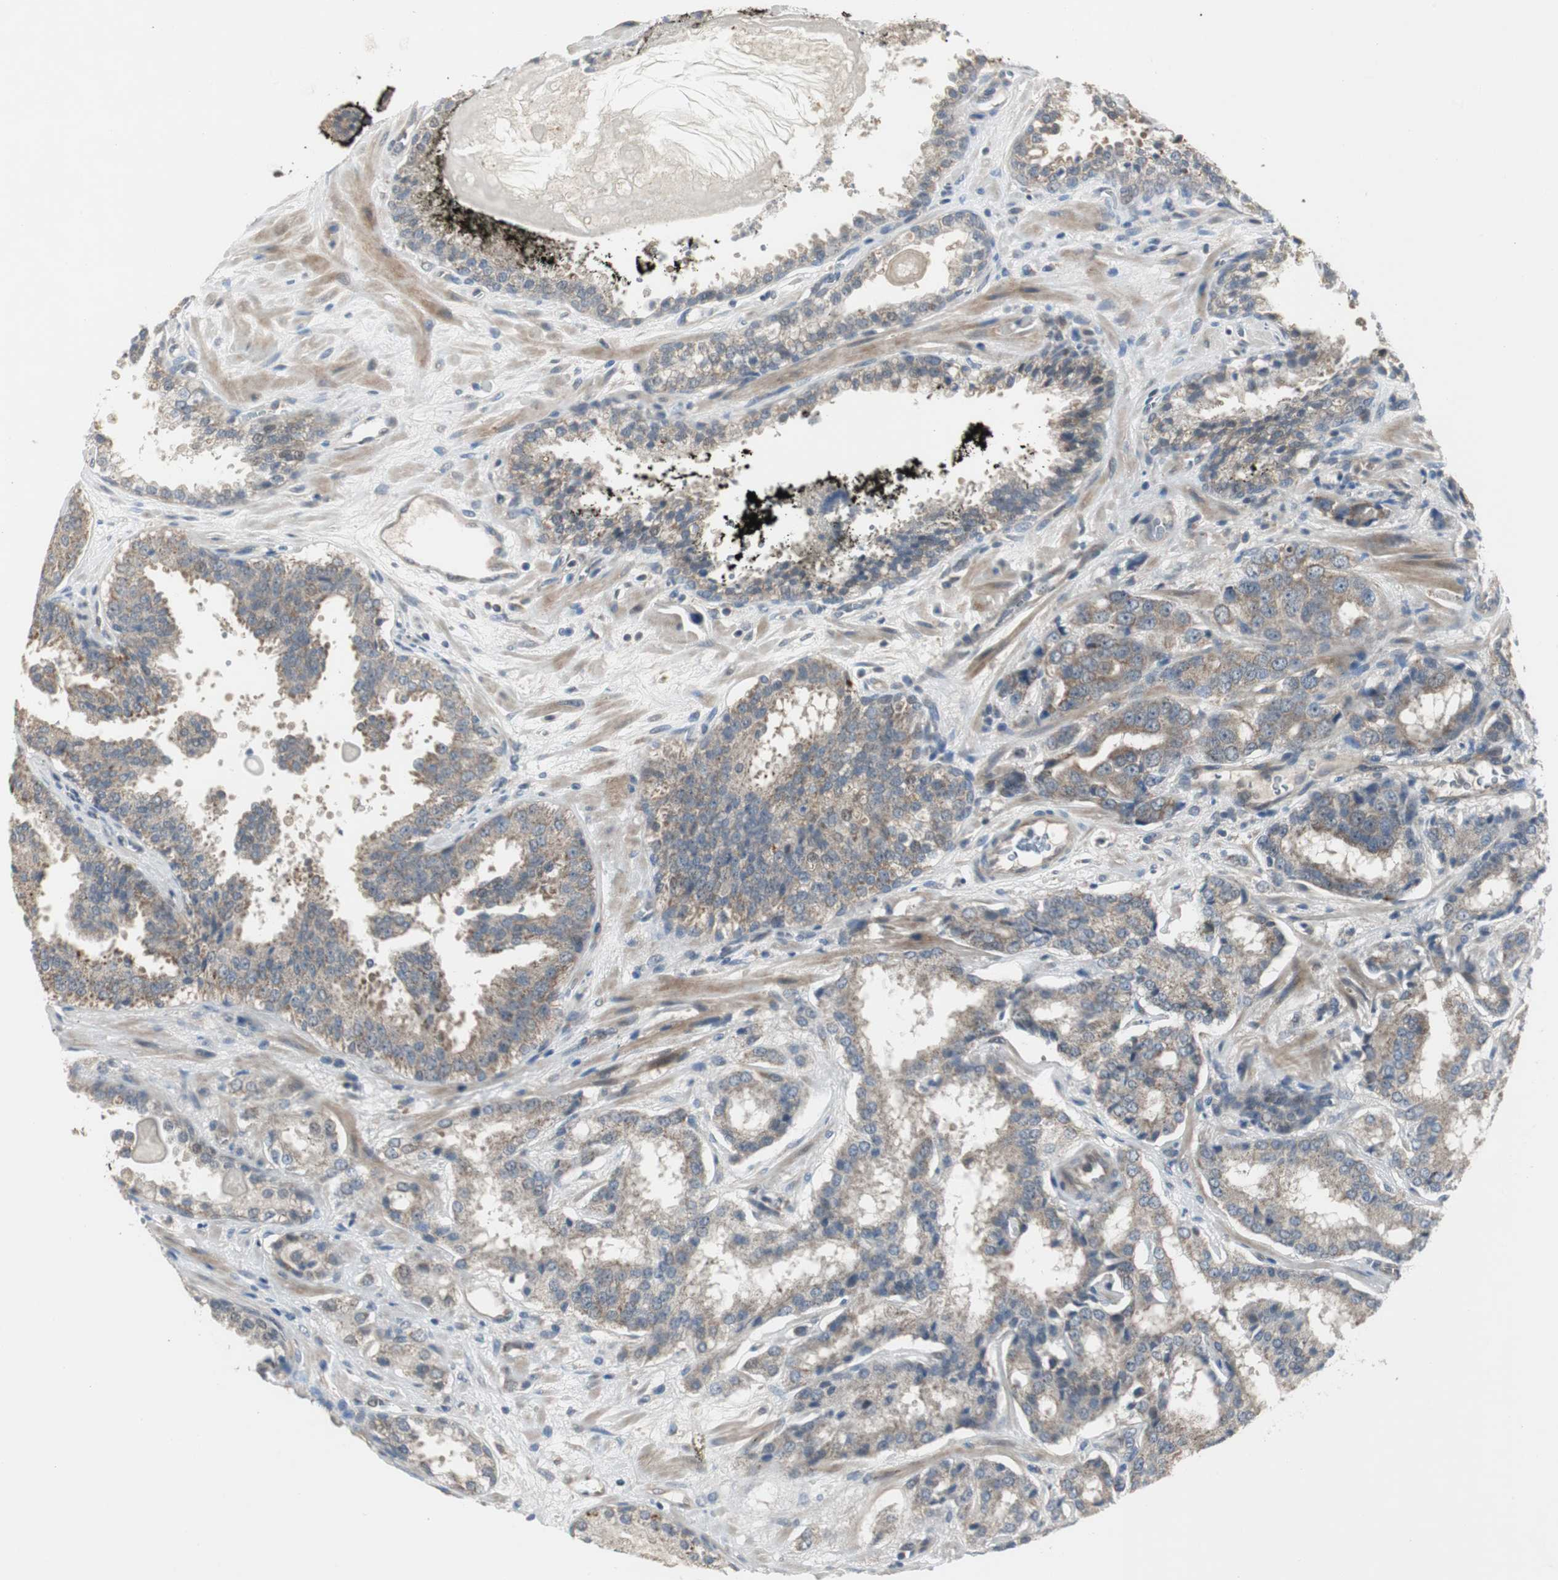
{"staining": {"intensity": "weak", "quantity": ">75%", "location": "cytoplasmic/membranous"}, "tissue": "prostate cancer", "cell_type": "Tumor cells", "image_type": "cancer", "snomed": [{"axis": "morphology", "description": "Adenocarcinoma, High grade"}, {"axis": "topography", "description": "Prostate"}], "caption": "Prostate cancer stained with DAB IHC demonstrates low levels of weak cytoplasmic/membranous staining in about >75% of tumor cells. The staining was performed using DAB to visualize the protein expression in brown, while the nuclei were stained in blue with hematoxylin (Magnification: 20x).", "gene": "MYT1", "patient": {"sex": "male", "age": 58}}